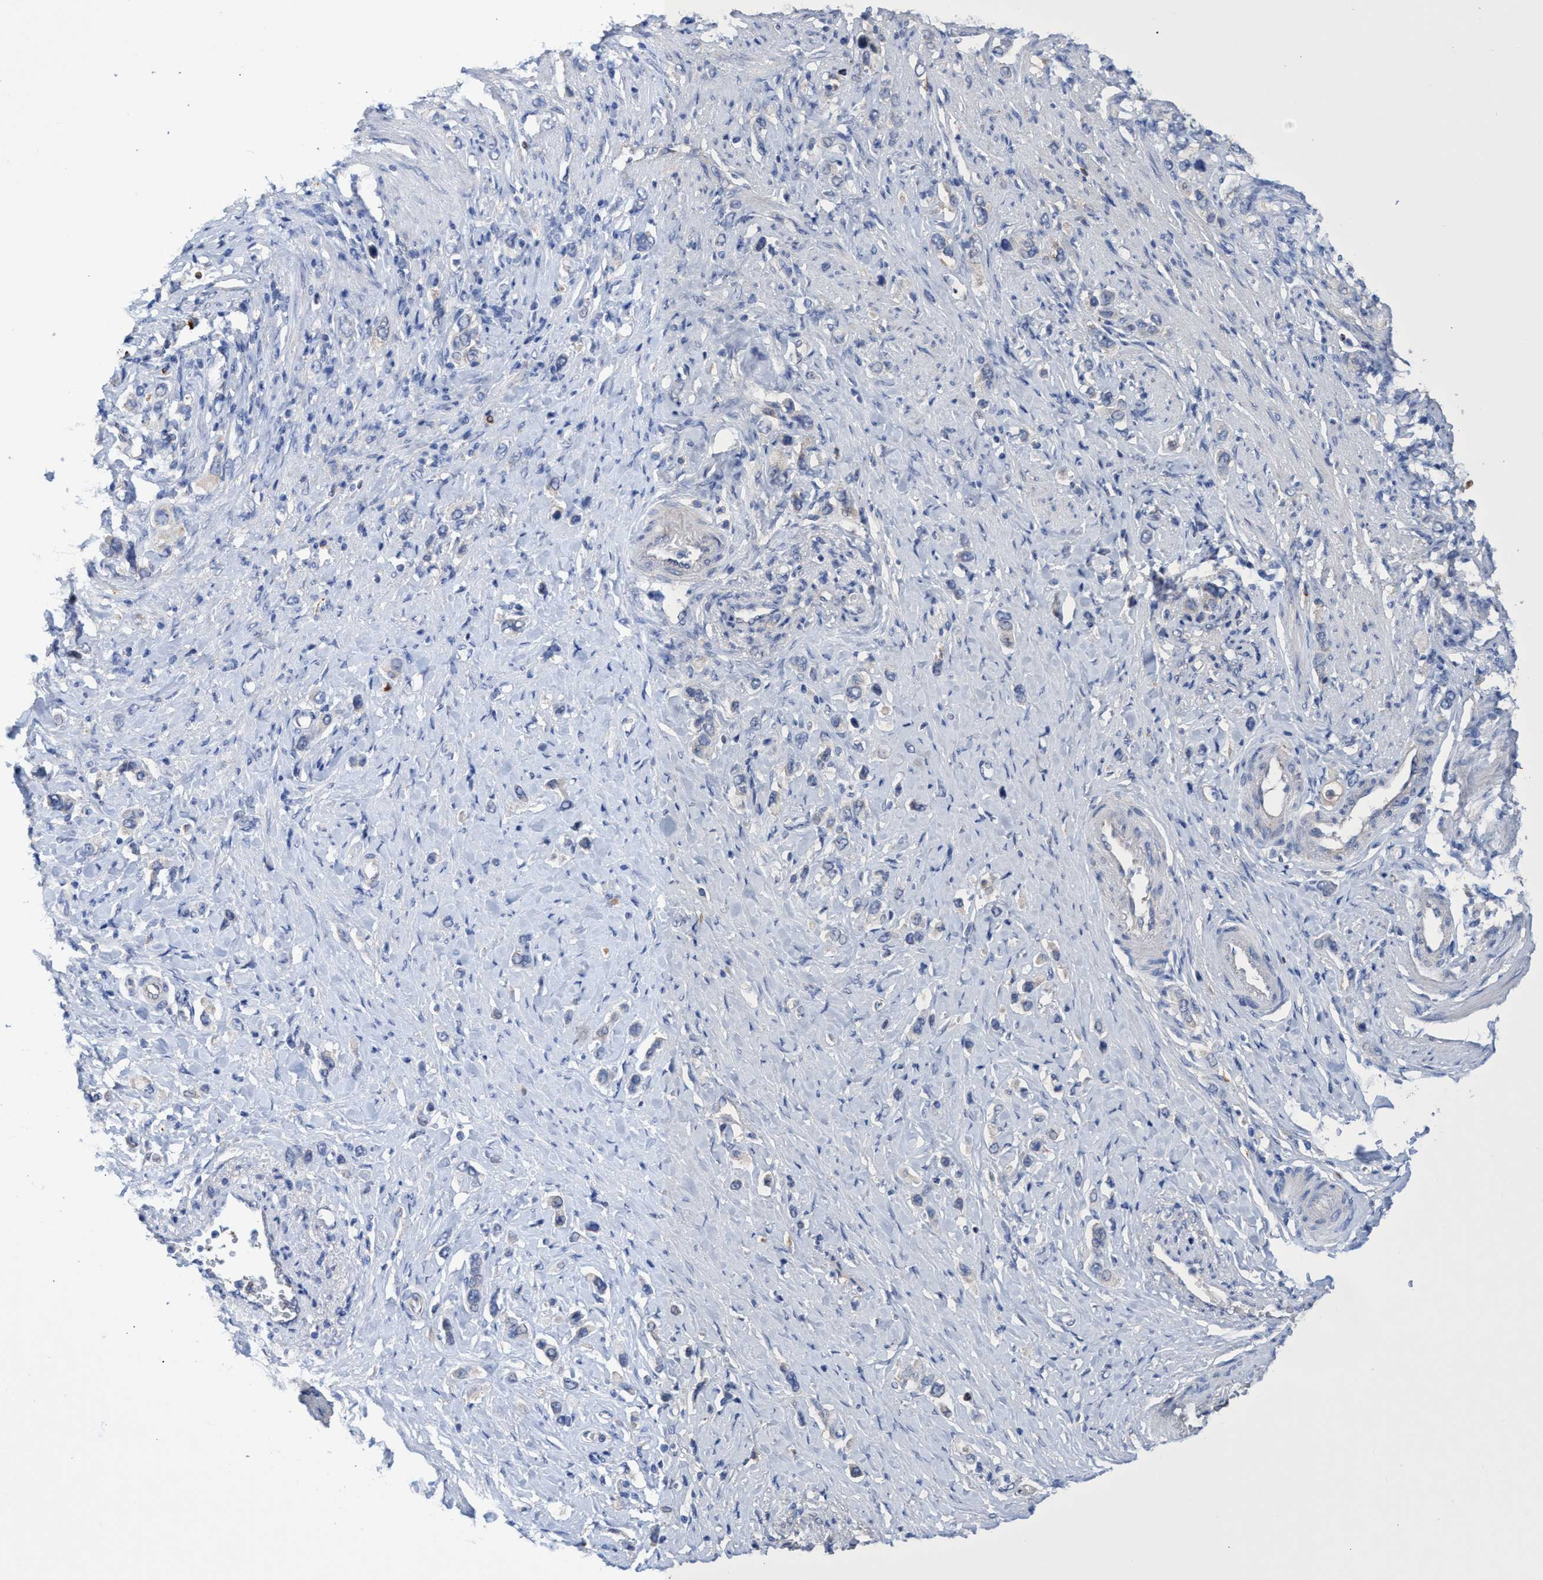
{"staining": {"intensity": "negative", "quantity": "none", "location": "none"}, "tissue": "stomach cancer", "cell_type": "Tumor cells", "image_type": "cancer", "snomed": [{"axis": "morphology", "description": "Adenocarcinoma, NOS"}, {"axis": "topography", "description": "Stomach"}], "caption": "Immunohistochemistry (IHC) photomicrograph of neoplastic tissue: human stomach cancer stained with DAB reveals no significant protein staining in tumor cells.", "gene": "SVEP1", "patient": {"sex": "female", "age": 65}}